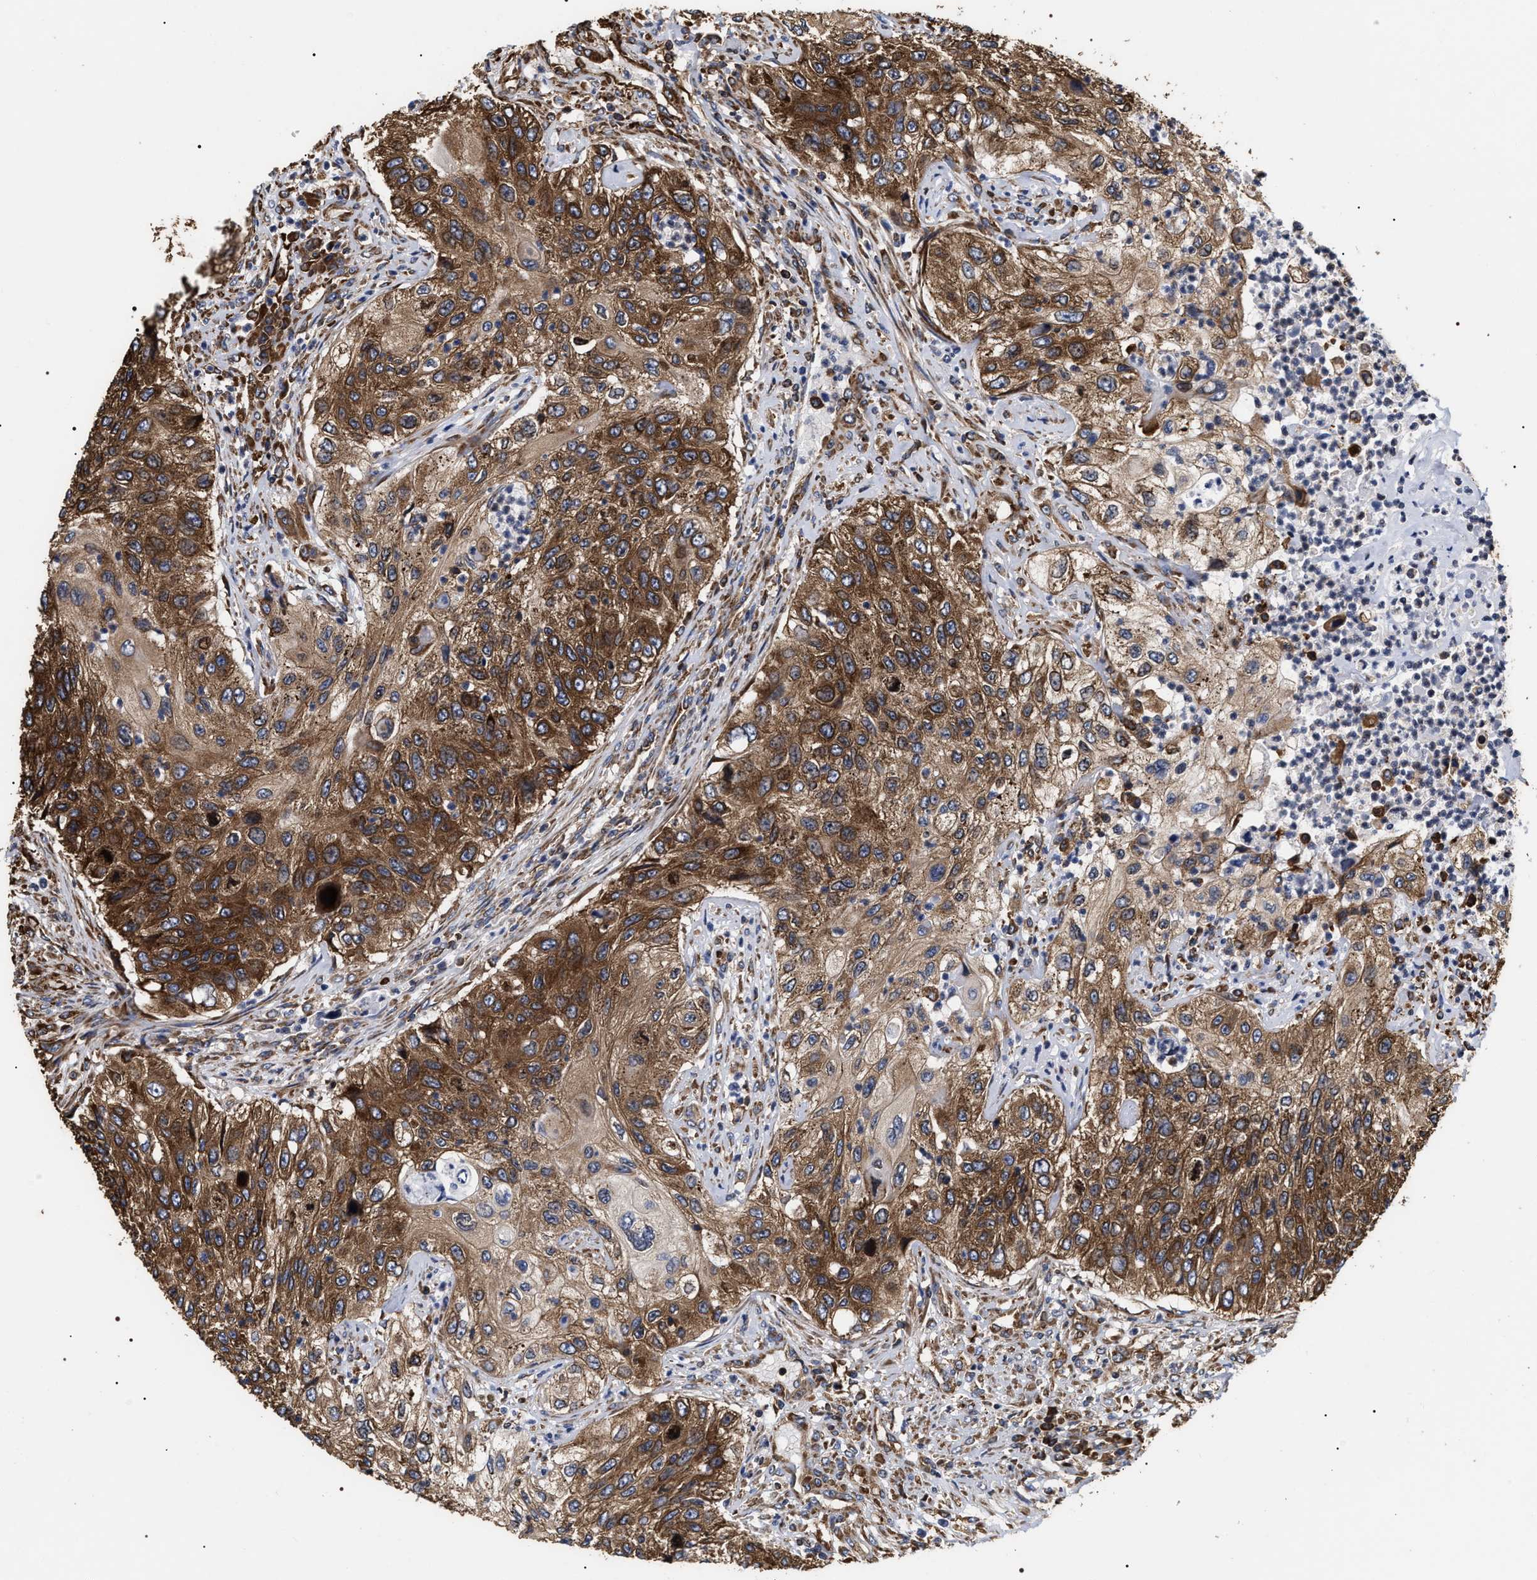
{"staining": {"intensity": "strong", "quantity": ">75%", "location": "cytoplasmic/membranous"}, "tissue": "urothelial cancer", "cell_type": "Tumor cells", "image_type": "cancer", "snomed": [{"axis": "morphology", "description": "Urothelial carcinoma, High grade"}, {"axis": "topography", "description": "Urinary bladder"}], "caption": "There is high levels of strong cytoplasmic/membranous expression in tumor cells of urothelial cancer, as demonstrated by immunohistochemical staining (brown color).", "gene": "SERBP1", "patient": {"sex": "female", "age": 60}}